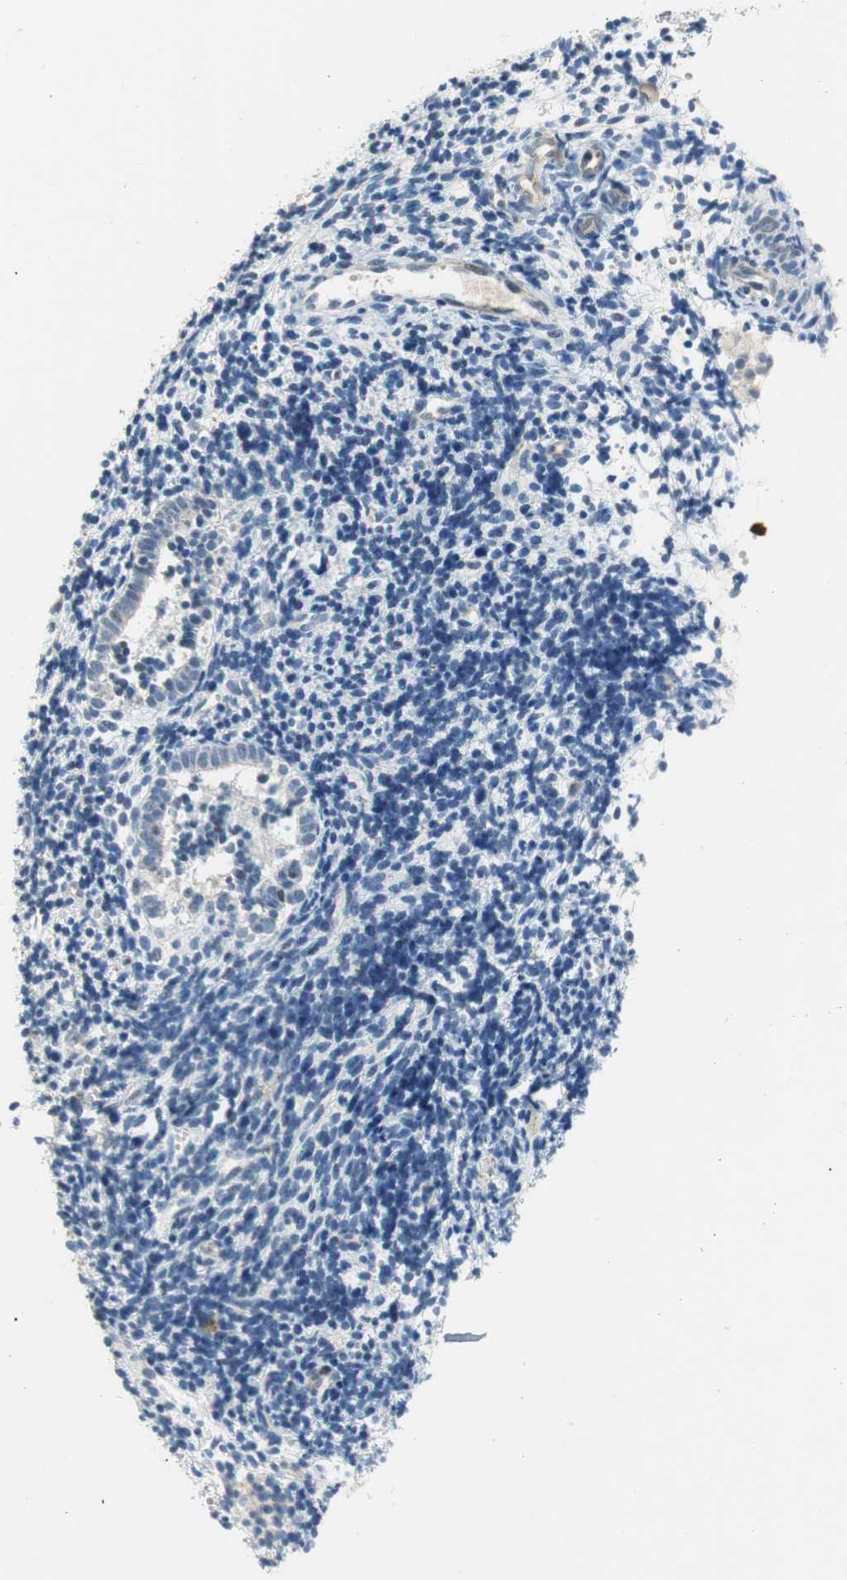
{"staining": {"intensity": "negative", "quantity": "none", "location": "none"}, "tissue": "endometrium", "cell_type": "Cells in endometrial stroma", "image_type": "normal", "snomed": [{"axis": "morphology", "description": "Normal tissue, NOS"}, {"axis": "topography", "description": "Uterus"}, {"axis": "topography", "description": "Endometrium"}], "caption": "An immunohistochemistry (IHC) histopathology image of normal endometrium is shown. There is no staining in cells in endometrial stroma of endometrium. (IHC, brightfield microscopy, high magnification).", "gene": "GSDMD", "patient": {"sex": "female", "age": 33}}